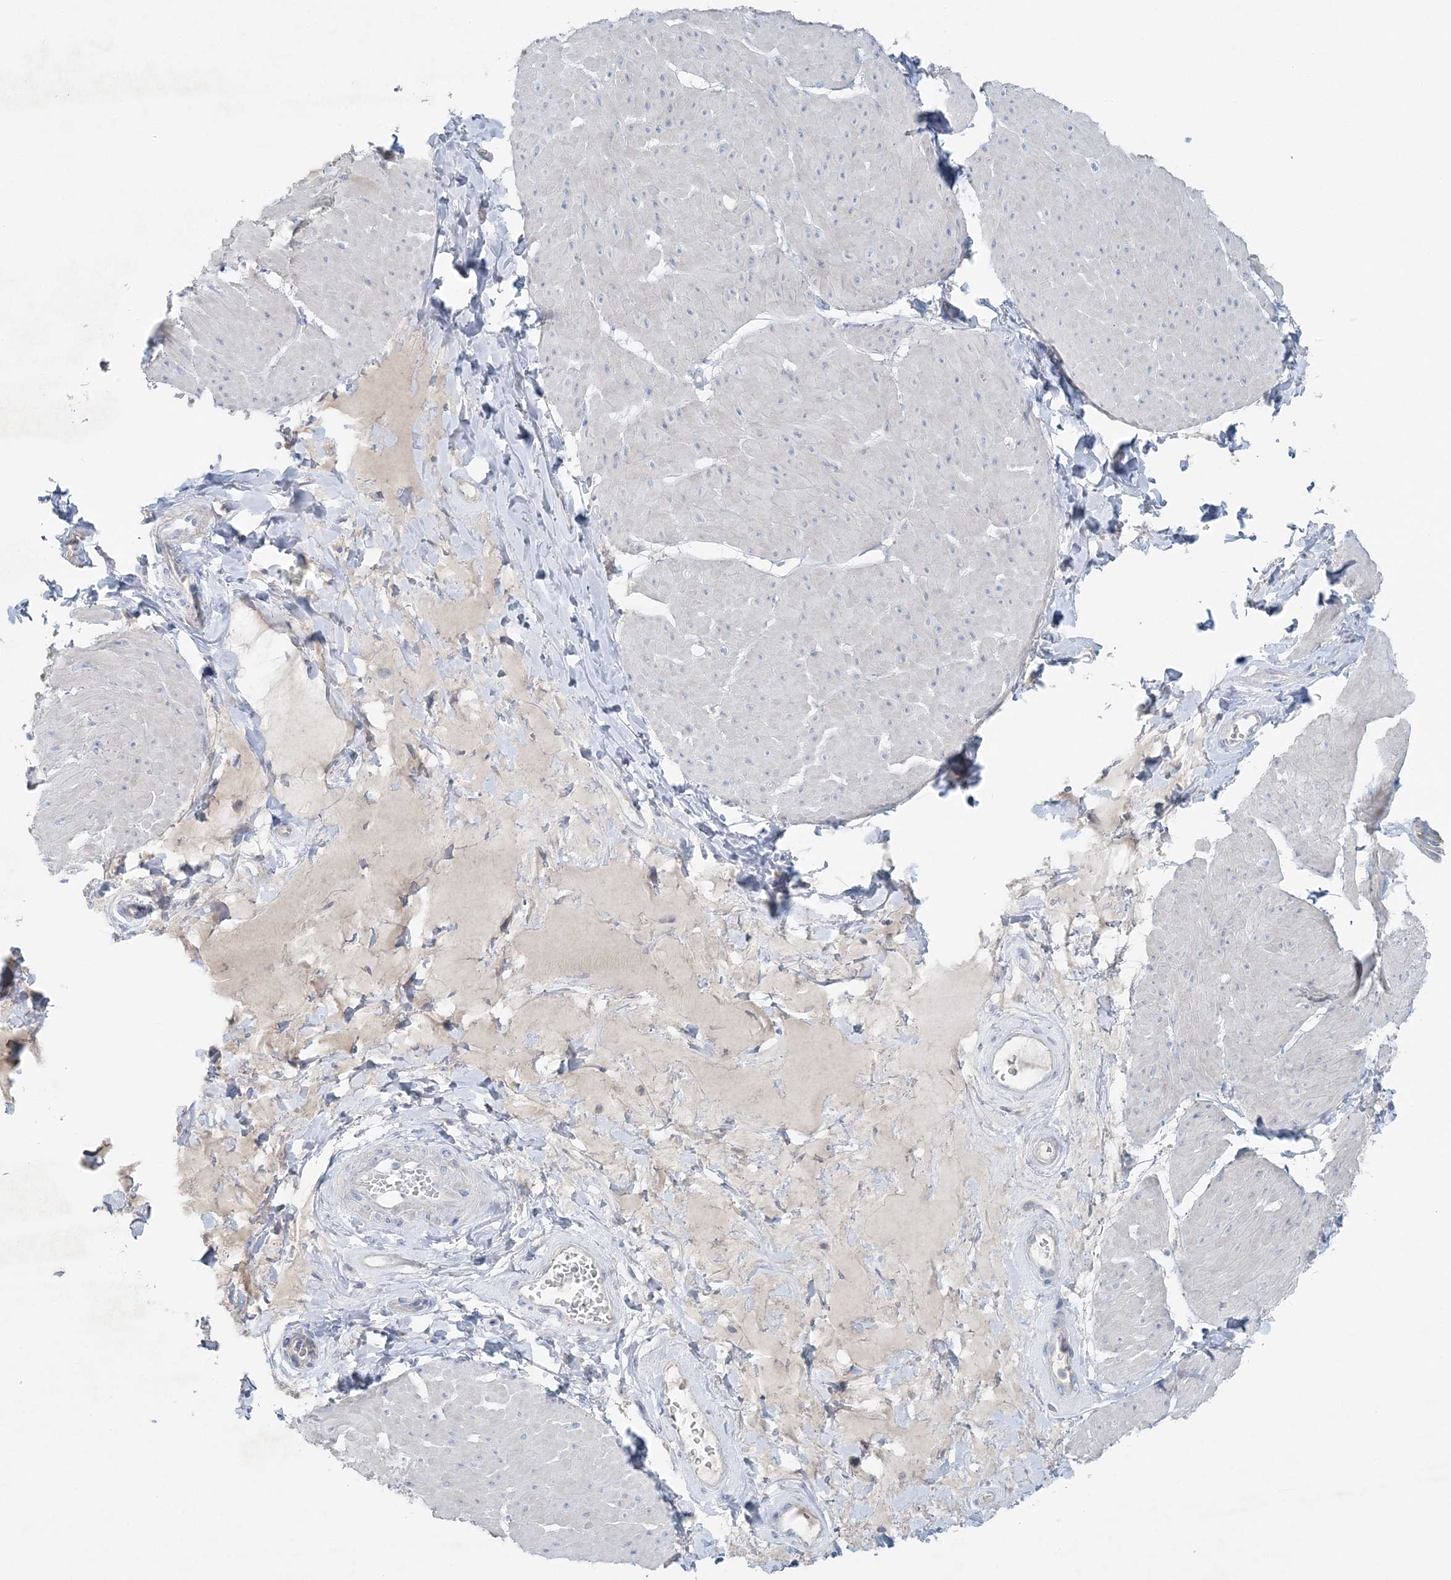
{"staining": {"intensity": "negative", "quantity": "none", "location": "none"}, "tissue": "smooth muscle", "cell_type": "Smooth muscle cells", "image_type": "normal", "snomed": [{"axis": "morphology", "description": "Urothelial carcinoma, High grade"}, {"axis": "topography", "description": "Urinary bladder"}], "caption": "This is an immunohistochemistry (IHC) histopathology image of unremarkable smooth muscle. There is no staining in smooth muscle cells.", "gene": "ATP11A", "patient": {"sex": "male", "age": 46}}